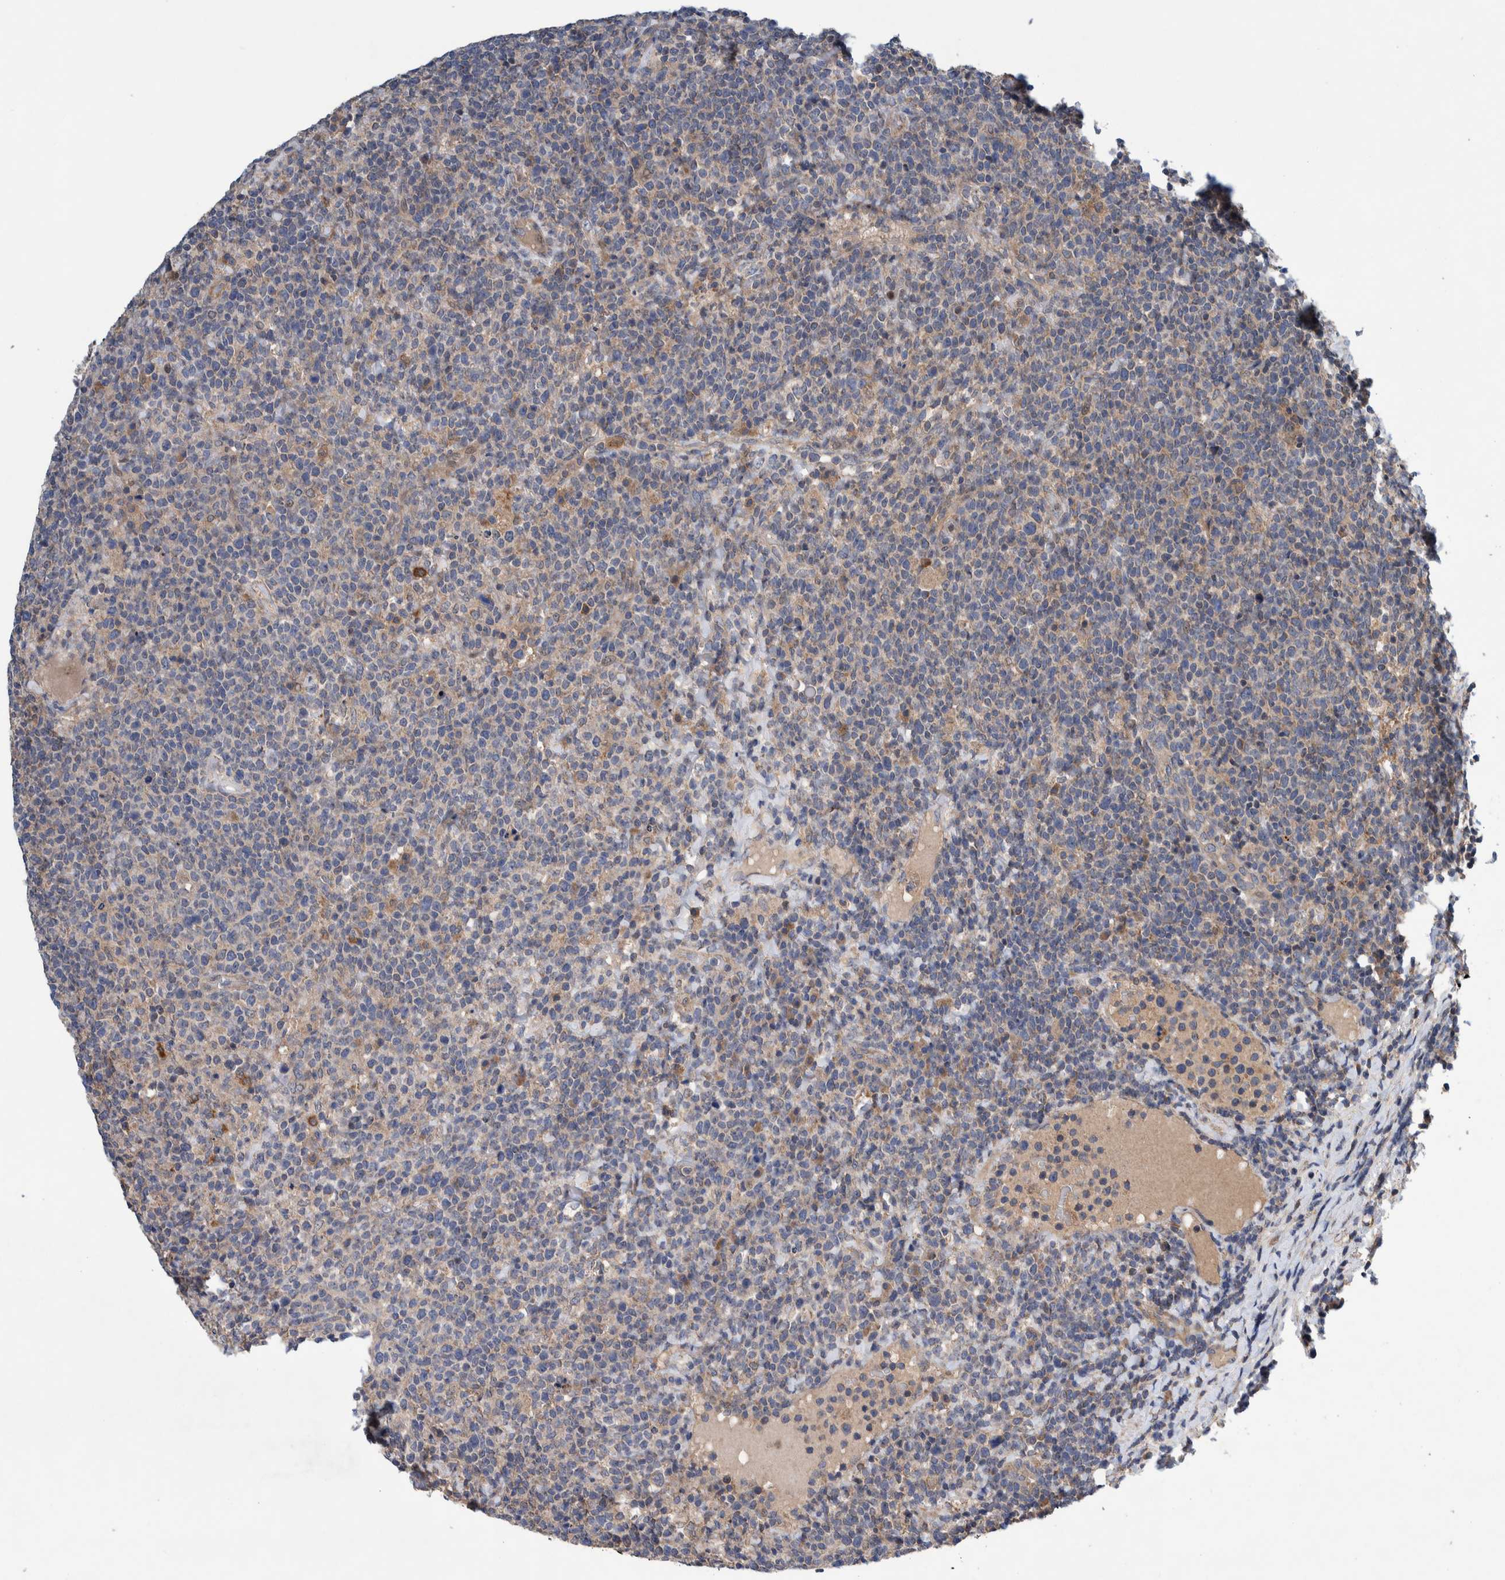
{"staining": {"intensity": "negative", "quantity": "none", "location": "none"}, "tissue": "lymphoma", "cell_type": "Tumor cells", "image_type": "cancer", "snomed": [{"axis": "morphology", "description": "Malignant lymphoma, non-Hodgkin's type, High grade"}, {"axis": "topography", "description": "Lymph node"}], "caption": "Malignant lymphoma, non-Hodgkin's type (high-grade) stained for a protein using IHC reveals no expression tumor cells.", "gene": "PIK3R6", "patient": {"sex": "male", "age": 61}}